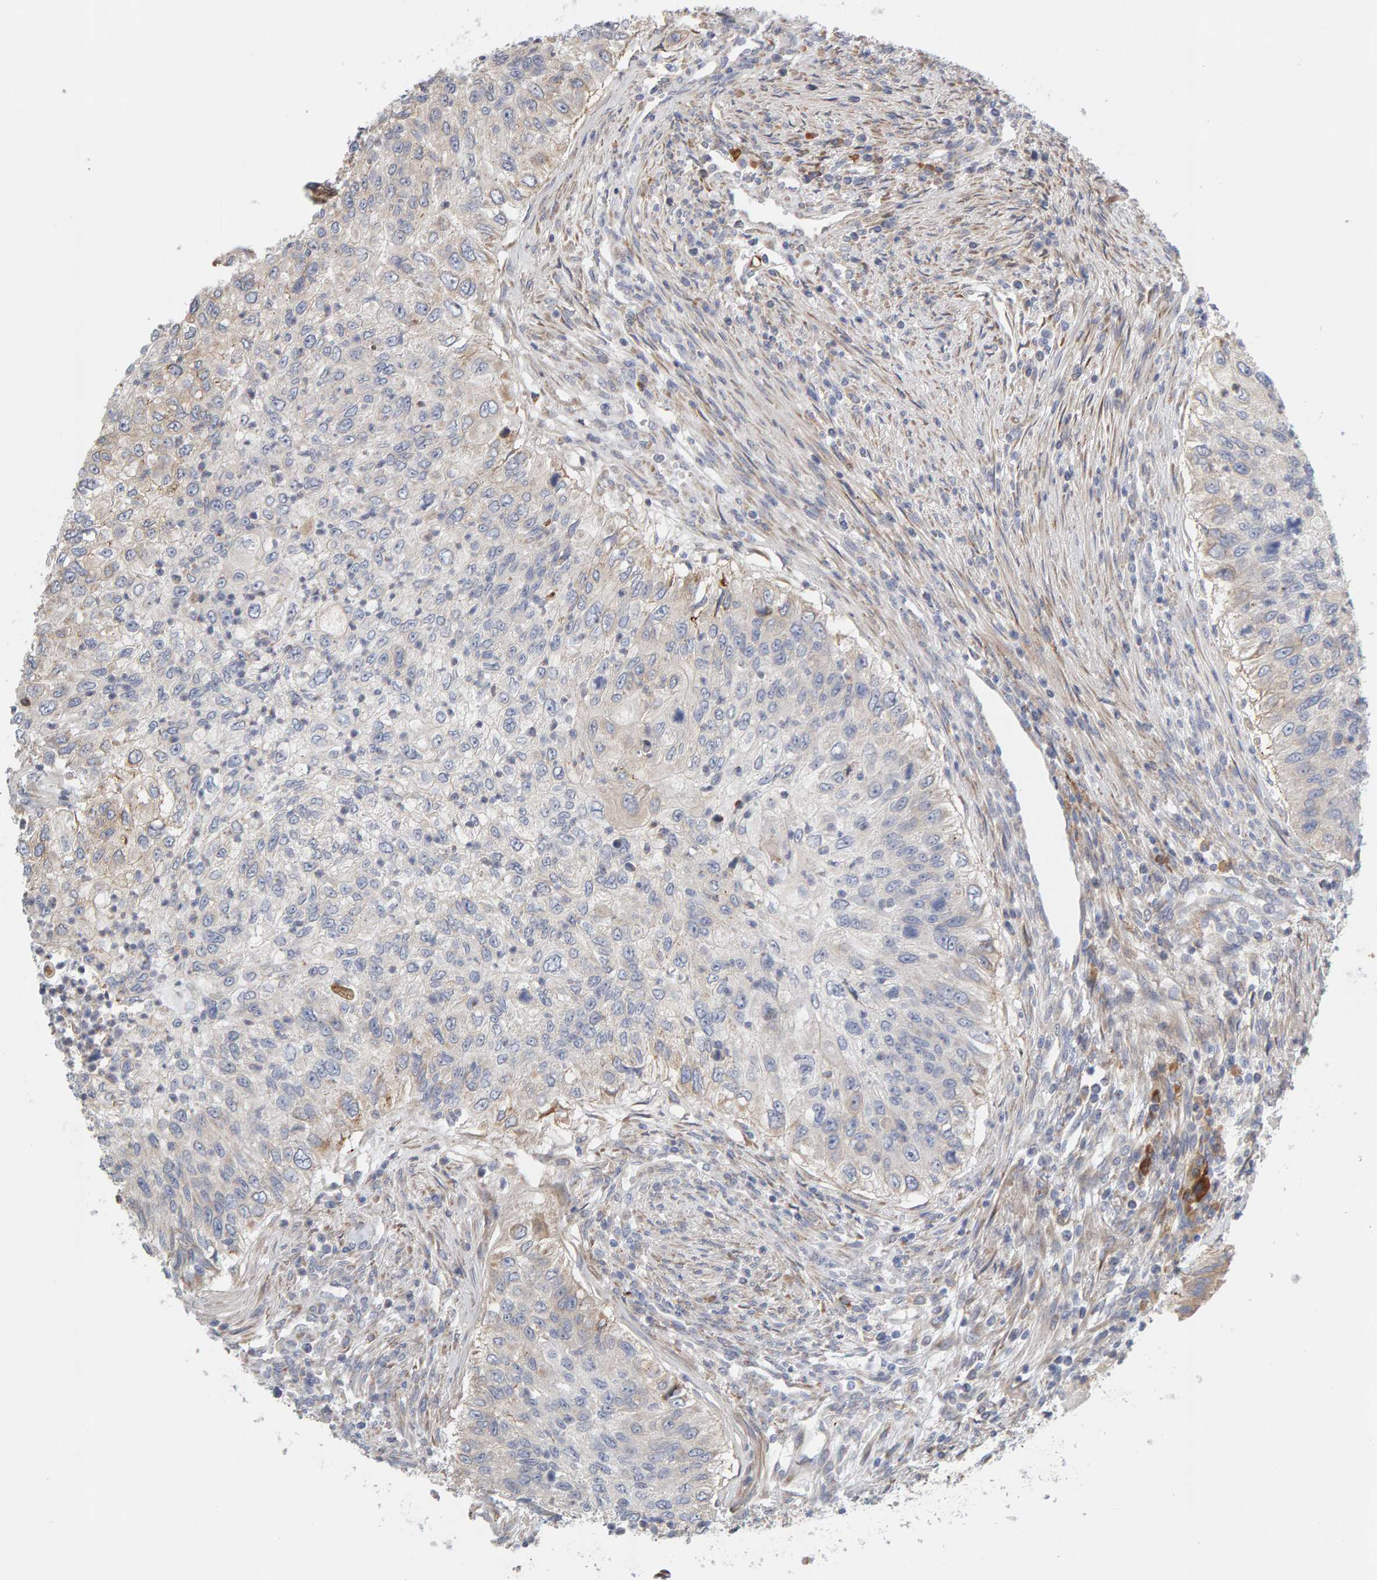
{"staining": {"intensity": "weak", "quantity": "<25%", "location": "cytoplasmic/membranous"}, "tissue": "urothelial cancer", "cell_type": "Tumor cells", "image_type": "cancer", "snomed": [{"axis": "morphology", "description": "Urothelial carcinoma, High grade"}, {"axis": "topography", "description": "Urinary bladder"}], "caption": "Tumor cells are negative for protein expression in human urothelial carcinoma (high-grade). The staining was performed using DAB to visualize the protein expression in brown, while the nuclei were stained in blue with hematoxylin (Magnification: 20x).", "gene": "ENGASE", "patient": {"sex": "female", "age": 60}}